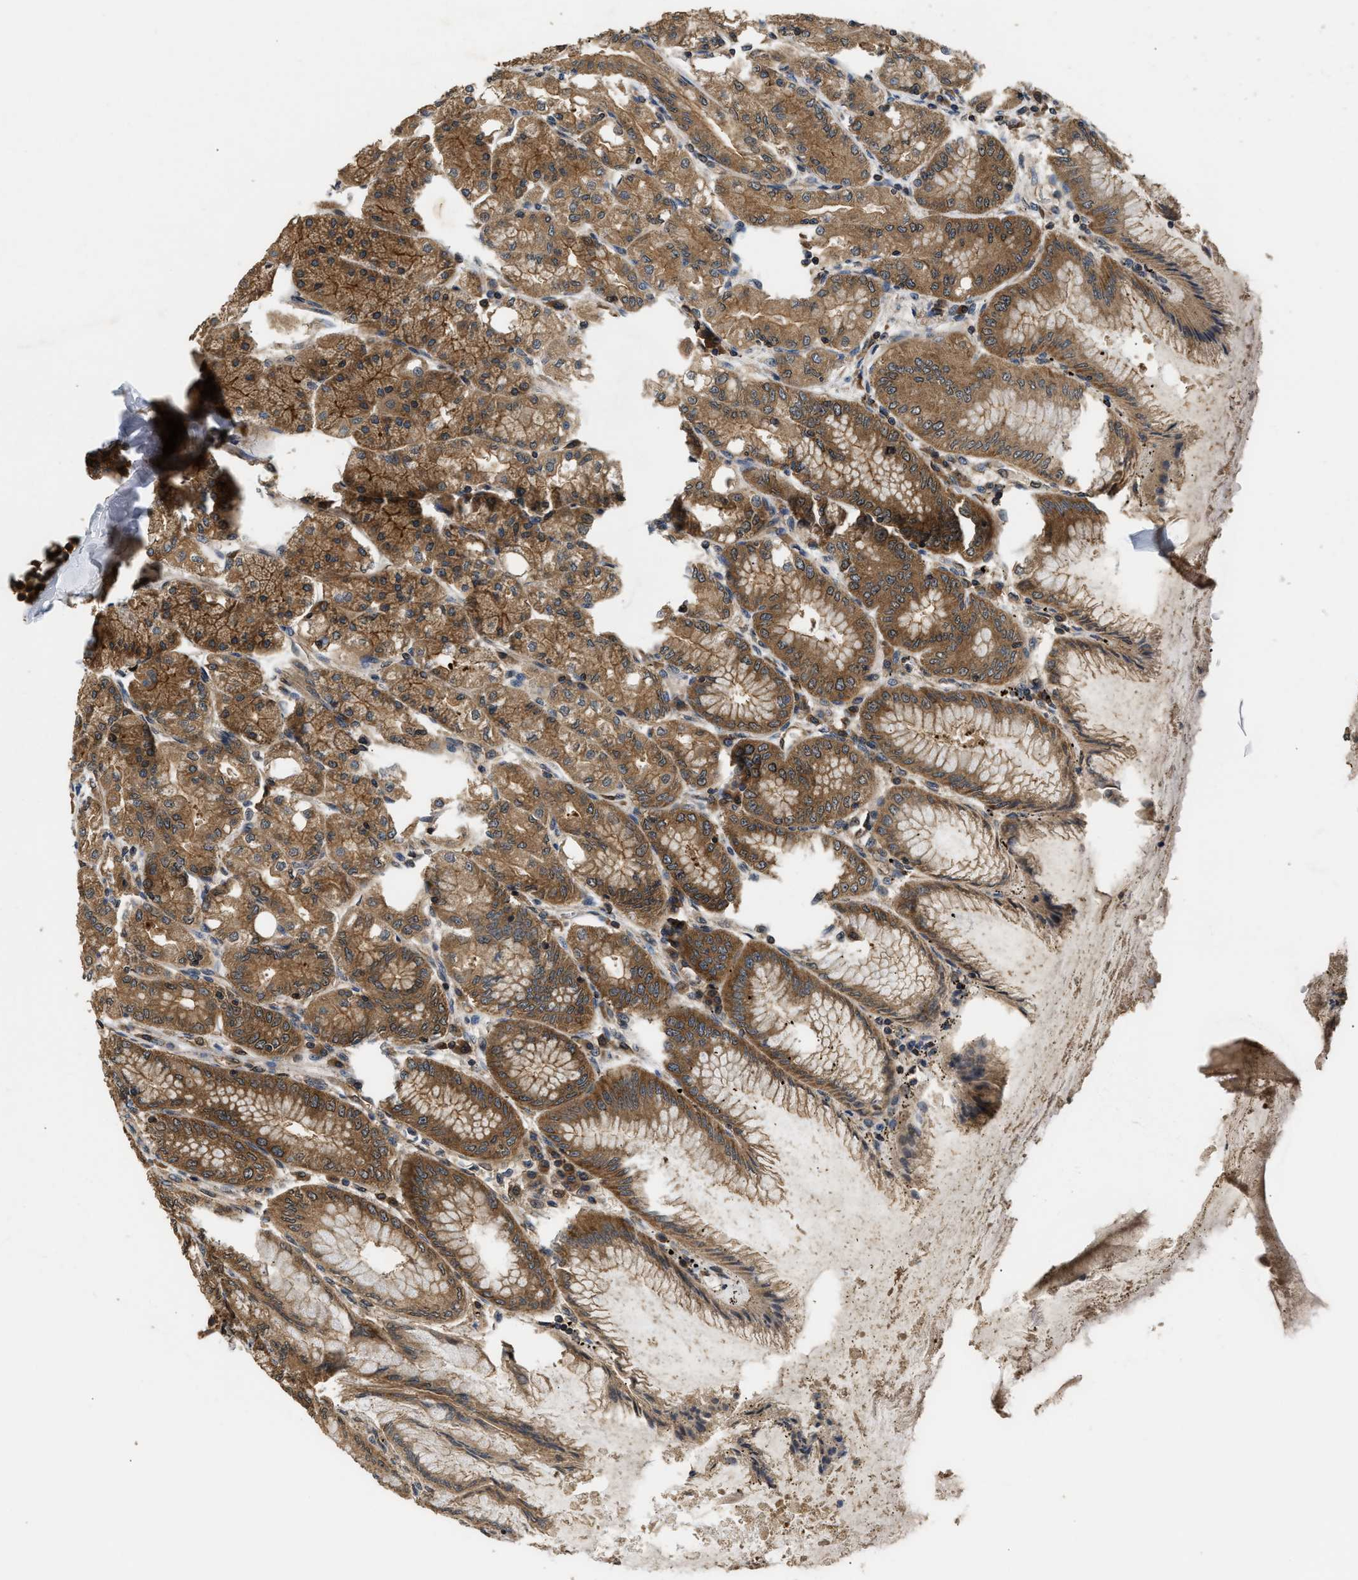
{"staining": {"intensity": "strong", "quantity": ">75%", "location": "cytoplasmic/membranous"}, "tissue": "stomach", "cell_type": "Glandular cells", "image_type": "normal", "snomed": [{"axis": "morphology", "description": "Normal tissue, NOS"}, {"axis": "topography", "description": "Stomach, lower"}], "caption": "Benign stomach reveals strong cytoplasmic/membranous positivity in about >75% of glandular cells.", "gene": "DNAJC2", "patient": {"sex": "male", "age": 71}}